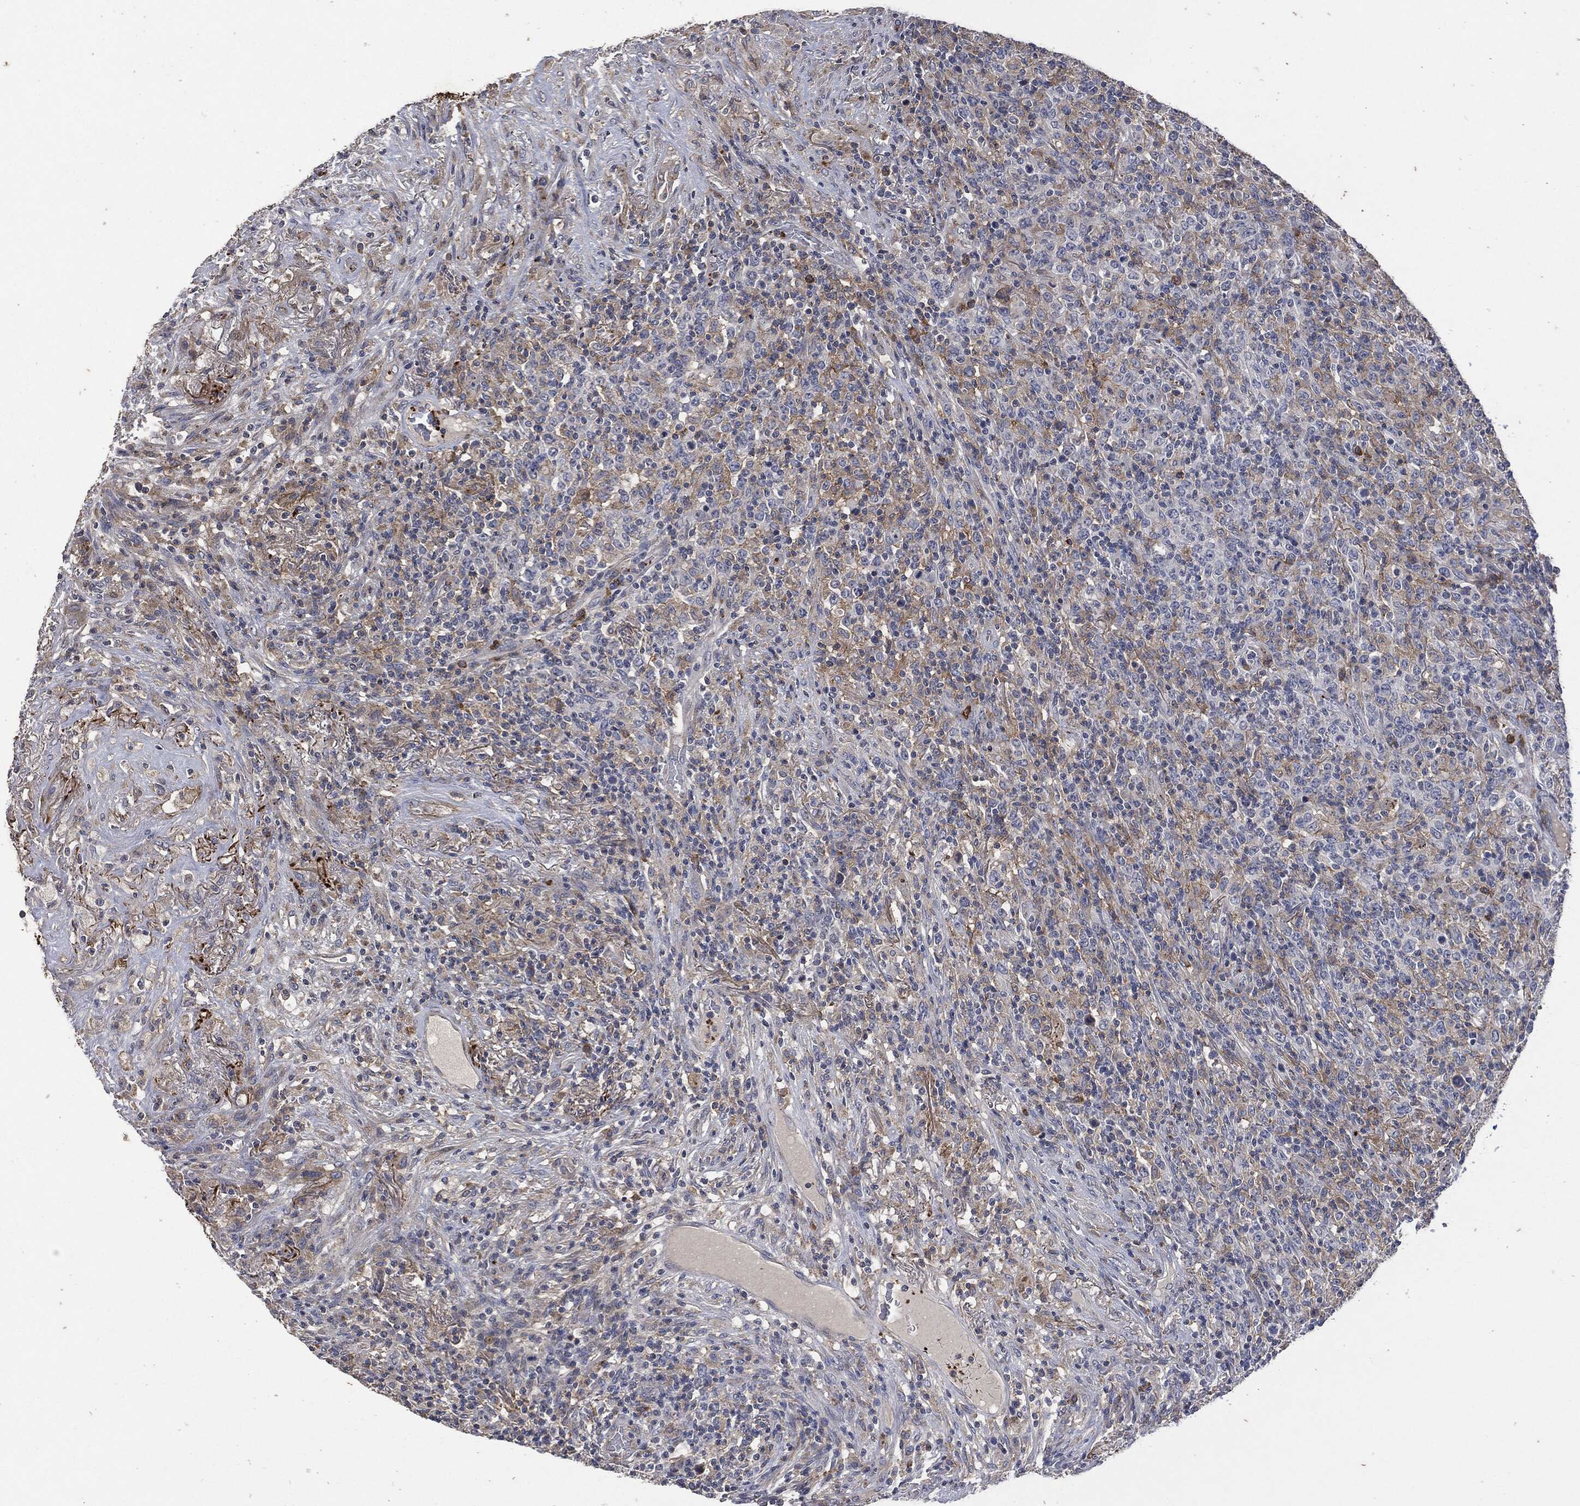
{"staining": {"intensity": "weak", "quantity": "25%-75%", "location": "cytoplasmic/membranous"}, "tissue": "lymphoma", "cell_type": "Tumor cells", "image_type": "cancer", "snomed": [{"axis": "morphology", "description": "Malignant lymphoma, non-Hodgkin's type, High grade"}, {"axis": "topography", "description": "Lung"}], "caption": "The photomicrograph reveals staining of malignant lymphoma, non-Hodgkin's type (high-grade), revealing weak cytoplasmic/membranous protein expression (brown color) within tumor cells.", "gene": "CD33", "patient": {"sex": "male", "age": 79}}